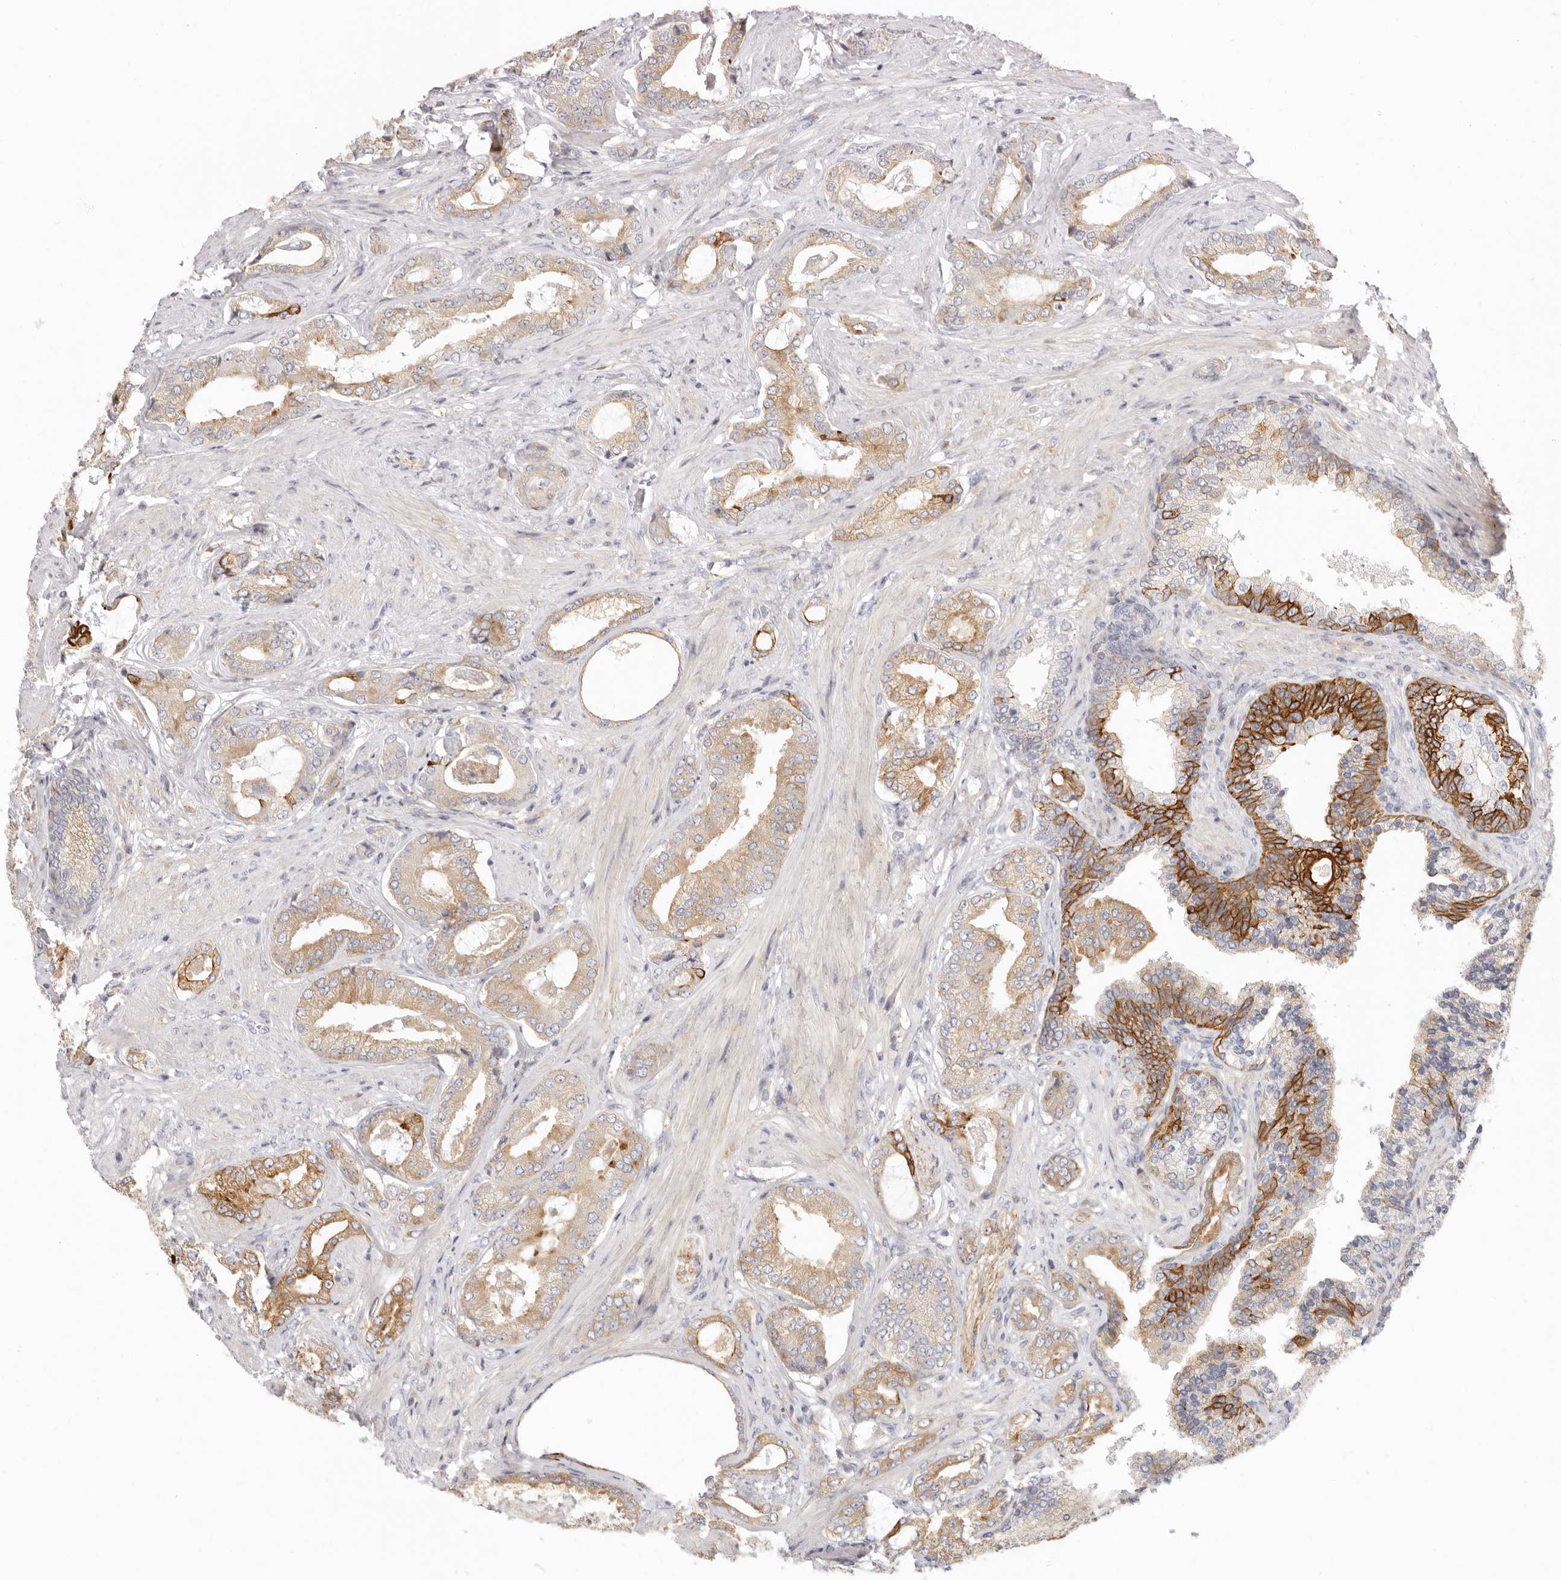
{"staining": {"intensity": "moderate", "quantity": ">75%", "location": "cytoplasmic/membranous"}, "tissue": "prostate cancer", "cell_type": "Tumor cells", "image_type": "cancer", "snomed": [{"axis": "morphology", "description": "Adenocarcinoma, Low grade"}, {"axis": "topography", "description": "Prostate"}], "caption": "Immunohistochemistry (IHC) micrograph of prostate cancer (adenocarcinoma (low-grade)) stained for a protein (brown), which demonstrates medium levels of moderate cytoplasmic/membranous staining in about >75% of tumor cells.", "gene": "NIBAN1", "patient": {"sex": "male", "age": 71}}